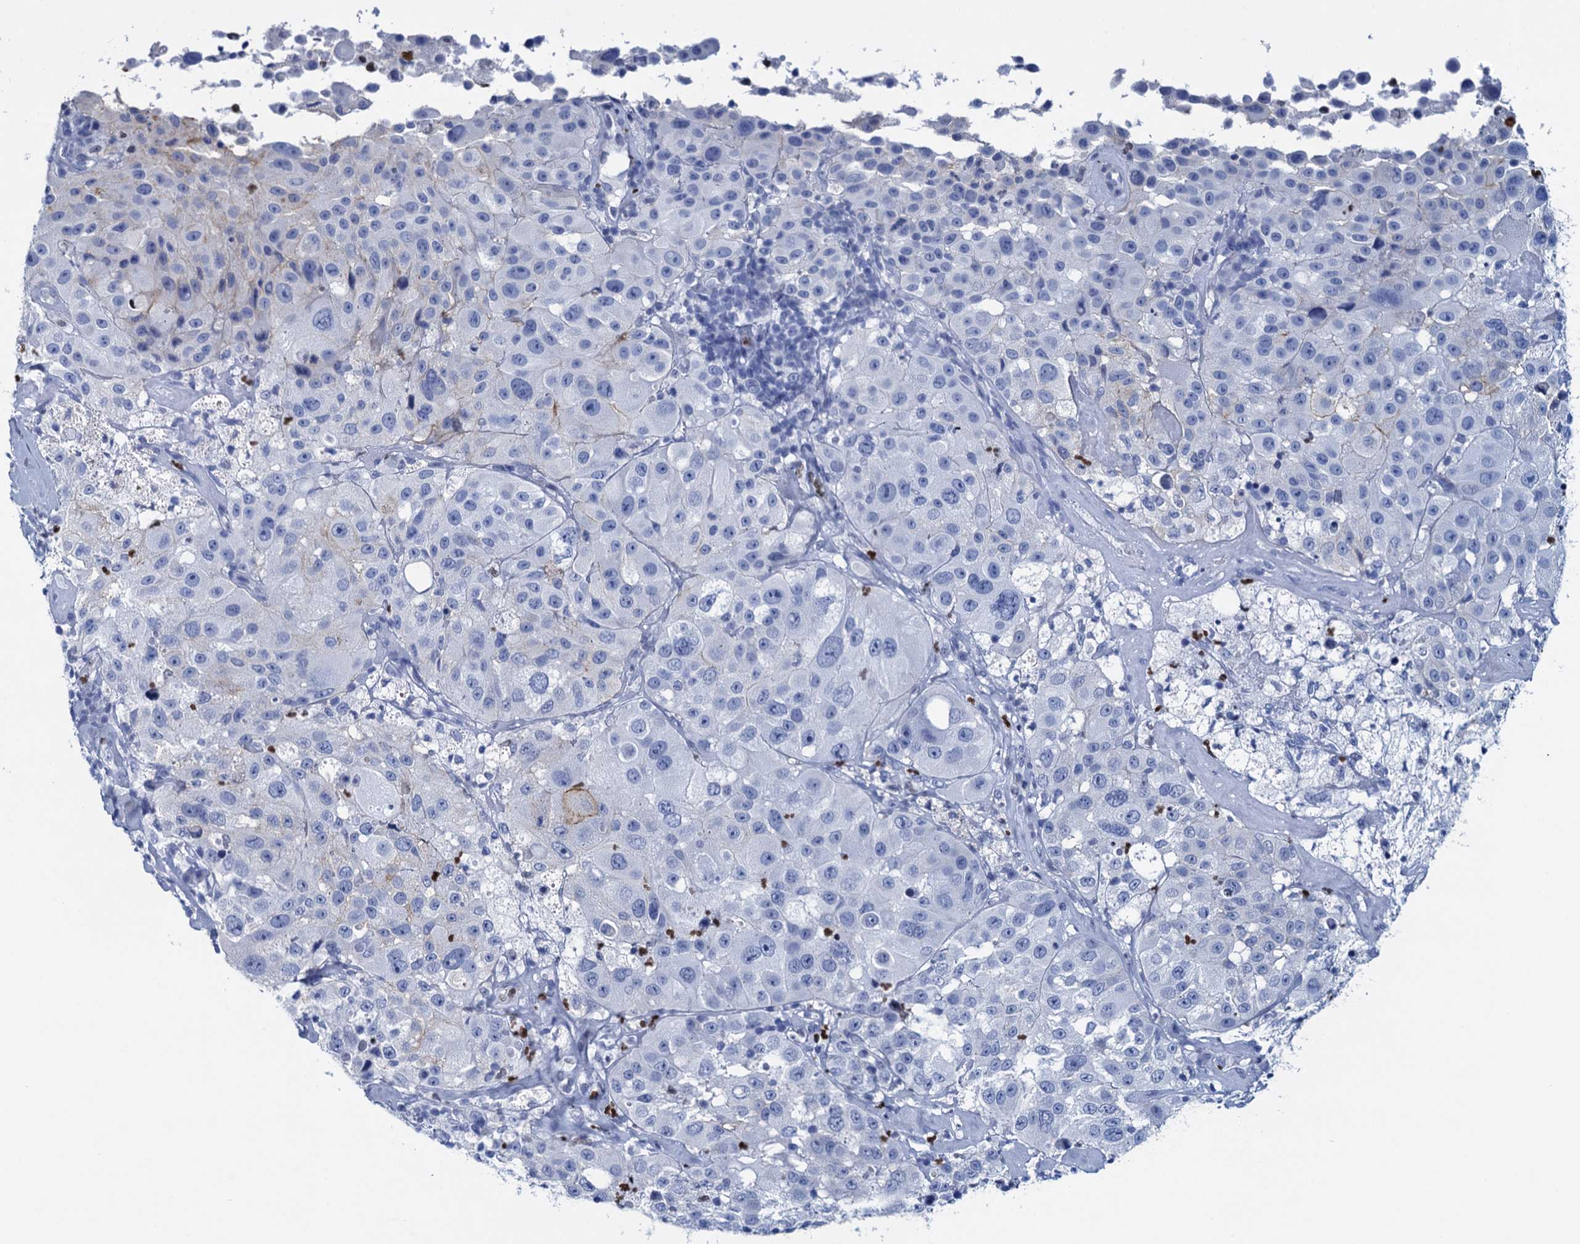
{"staining": {"intensity": "negative", "quantity": "none", "location": "none"}, "tissue": "melanoma", "cell_type": "Tumor cells", "image_type": "cancer", "snomed": [{"axis": "morphology", "description": "Malignant melanoma, Metastatic site"}, {"axis": "topography", "description": "Lymph node"}], "caption": "Micrograph shows no protein expression in tumor cells of melanoma tissue.", "gene": "RHCG", "patient": {"sex": "male", "age": 62}}